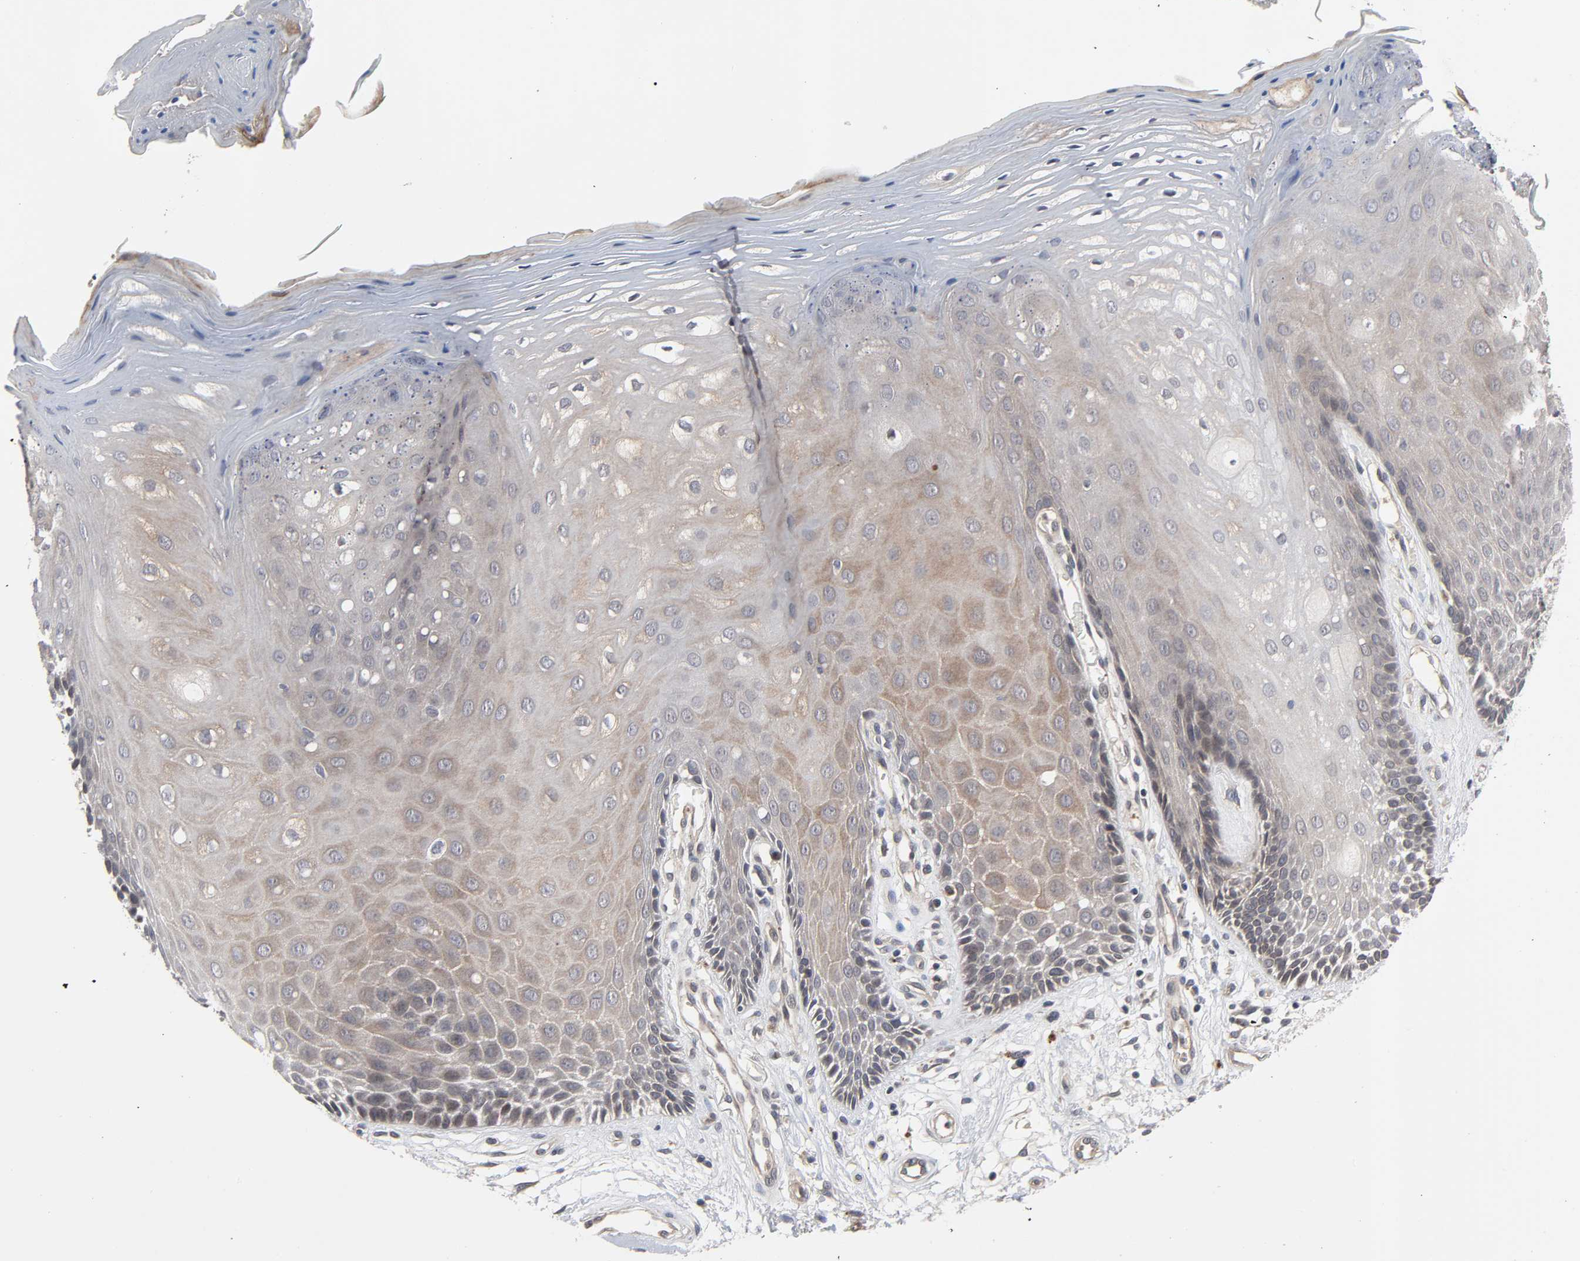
{"staining": {"intensity": "weak", "quantity": "25%-75%", "location": "cytoplasmic/membranous"}, "tissue": "oral mucosa", "cell_type": "Squamous epithelial cells", "image_type": "normal", "snomed": [{"axis": "morphology", "description": "Normal tissue, NOS"}, {"axis": "morphology", "description": "Squamous cell carcinoma, NOS"}, {"axis": "topography", "description": "Skeletal muscle"}, {"axis": "topography", "description": "Oral tissue"}, {"axis": "topography", "description": "Head-Neck"}], "caption": "Normal oral mucosa displays weak cytoplasmic/membranous staining in about 25%-75% of squamous epithelial cells, visualized by immunohistochemistry. Immunohistochemistry stains the protein in brown and the nuclei are stained blue.", "gene": "CCDC175", "patient": {"sex": "female", "age": 84}}